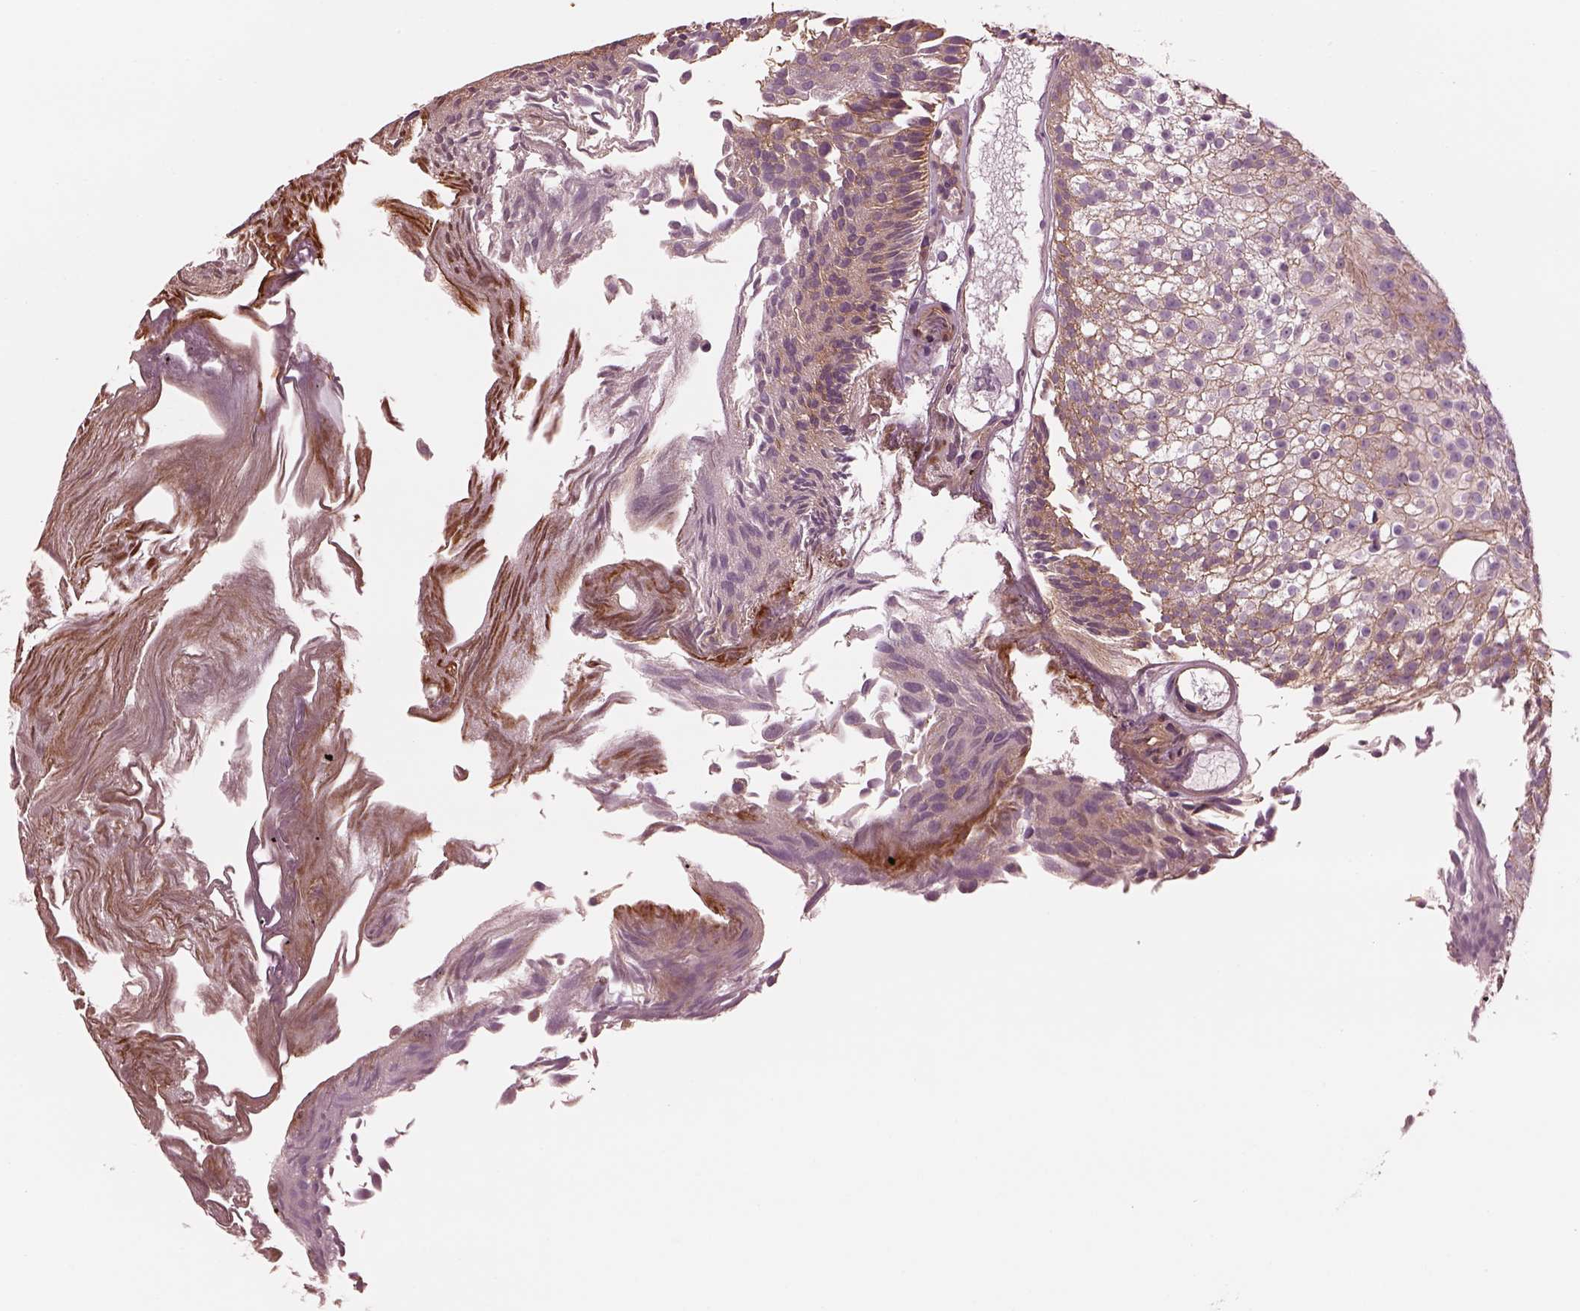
{"staining": {"intensity": "weak", "quantity": "25%-75%", "location": "cytoplasmic/membranous"}, "tissue": "urothelial cancer", "cell_type": "Tumor cells", "image_type": "cancer", "snomed": [{"axis": "morphology", "description": "Urothelial carcinoma, Low grade"}, {"axis": "topography", "description": "Urinary bladder"}], "caption": "Immunohistochemistry (IHC) photomicrograph of neoplastic tissue: urothelial cancer stained using immunohistochemistry demonstrates low levels of weak protein expression localized specifically in the cytoplasmic/membranous of tumor cells, appearing as a cytoplasmic/membranous brown color.", "gene": "ELAPOR1", "patient": {"sex": "male", "age": 70}}